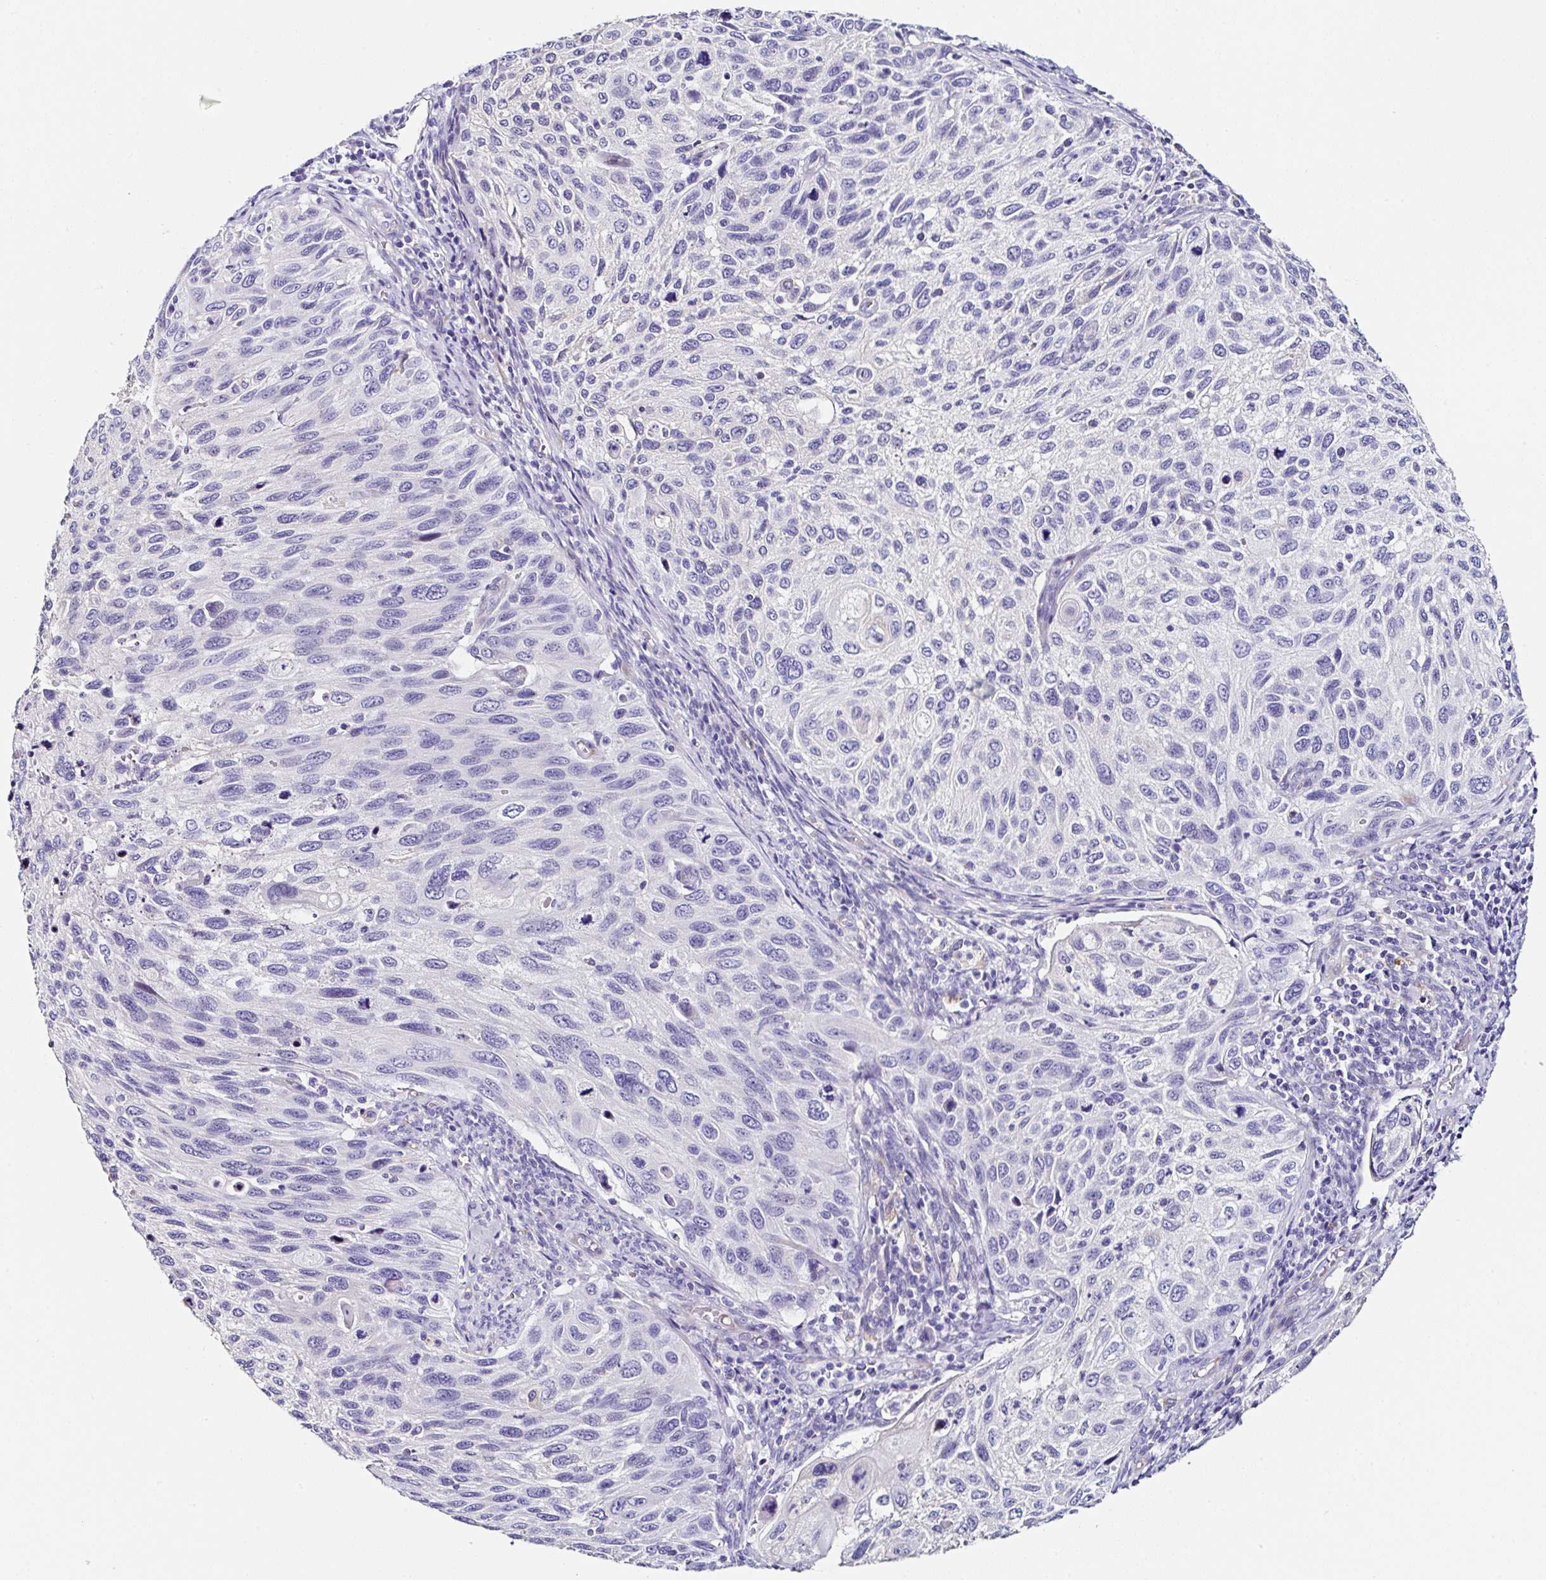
{"staining": {"intensity": "negative", "quantity": "none", "location": "none"}, "tissue": "cervical cancer", "cell_type": "Tumor cells", "image_type": "cancer", "snomed": [{"axis": "morphology", "description": "Squamous cell carcinoma, NOS"}, {"axis": "topography", "description": "Cervix"}], "caption": "Tumor cells are negative for protein expression in human squamous cell carcinoma (cervical).", "gene": "TMPRSS11E", "patient": {"sex": "female", "age": 70}}